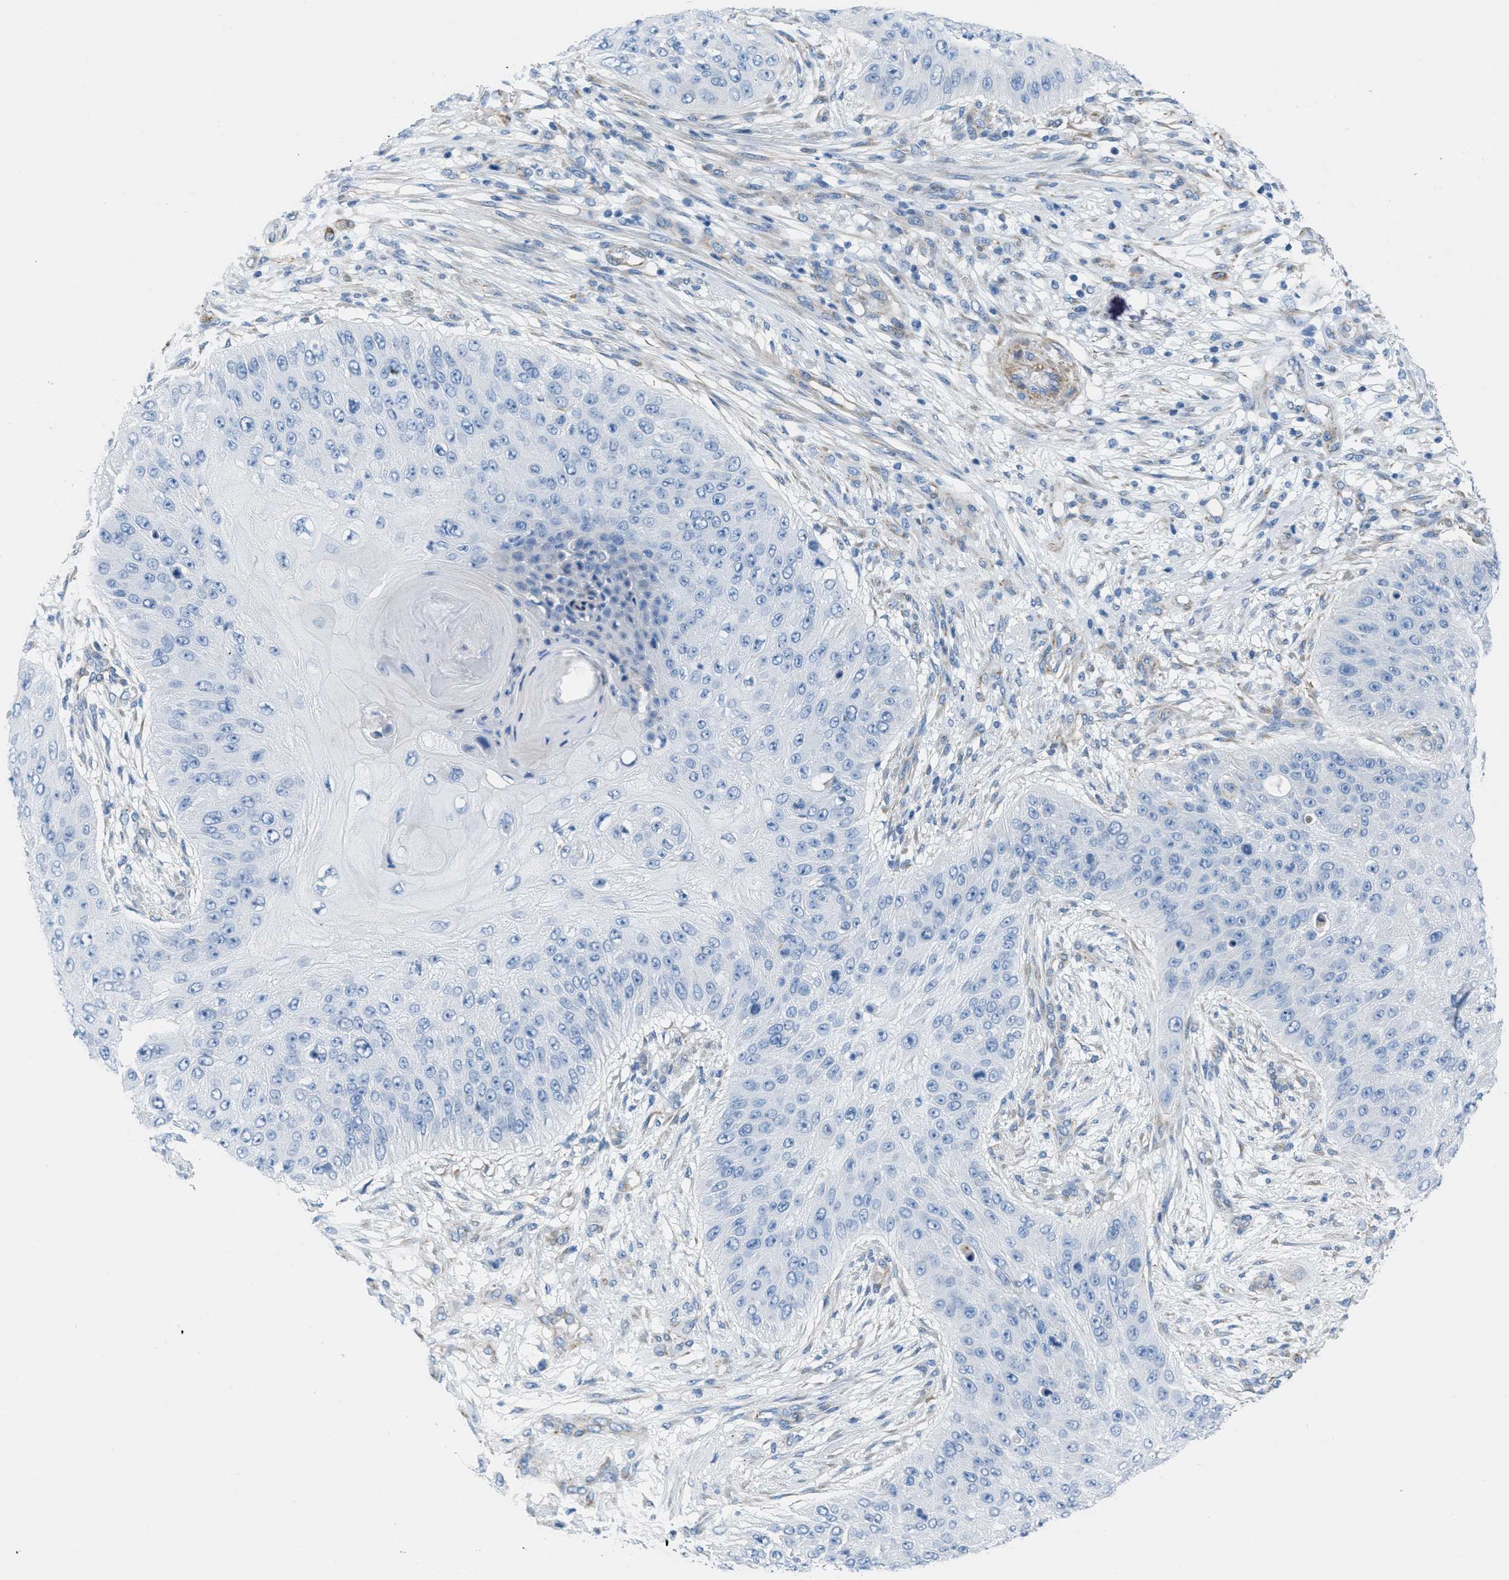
{"staining": {"intensity": "negative", "quantity": "none", "location": "none"}, "tissue": "skin cancer", "cell_type": "Tumor cells", "image_type": "cancer", "snomed": [{"axis": "morphology", "description": "Squamous cell carcinoma, NOS"}, {"axis": "topography", "description": "Skin"}], "caption": "High power microscopy photomicrograph of an immunohistochemistry histopathology image of skin squamous cell carcinoma, revealing no significant staining in tumor cells.", "gene": "SLC12A1", "patient": {"sex": "female", "age": 80}}